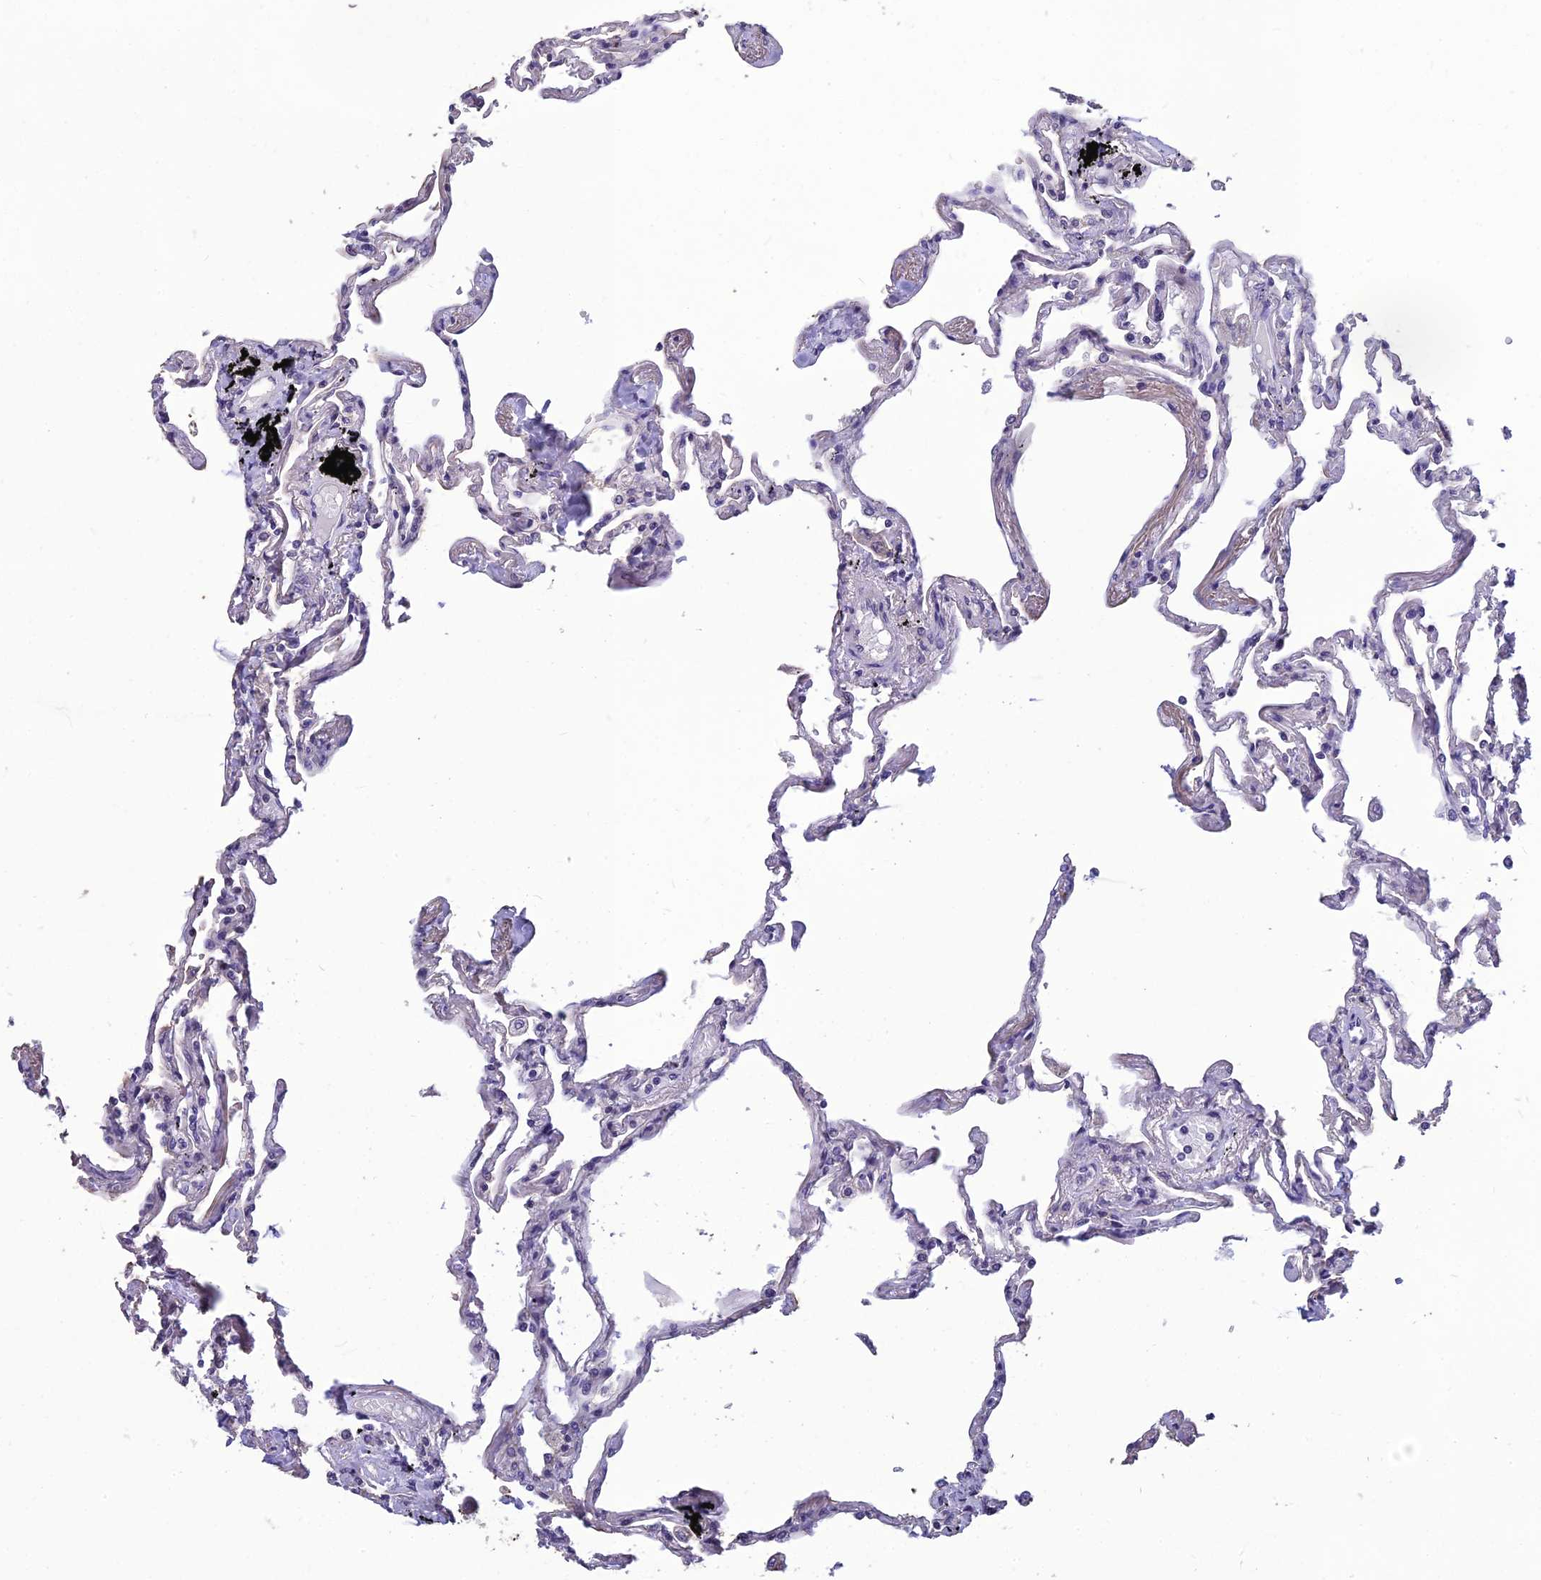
{"staining": {"intensity": "negative", "quantity": "none", "location": "none"}, "tissue": "lung", "cell_type": "Alveolar cells", "image_type": "normal", "snomed": [{"axis": "morphology", "description": "Normal tissue, NOS"}, {"axis": "topography", "description": "Lung"}], "caption": "High power microscopy photomicrograph of an immunohistochemistry image of unremarkable lung, revealing no significant expression in alveolar cells. (Brightfield microscopy of DAB immunohistochemistry at high magnification).", "gene": "GRWD1", "patient": {"sex": "female", "age": 67}}